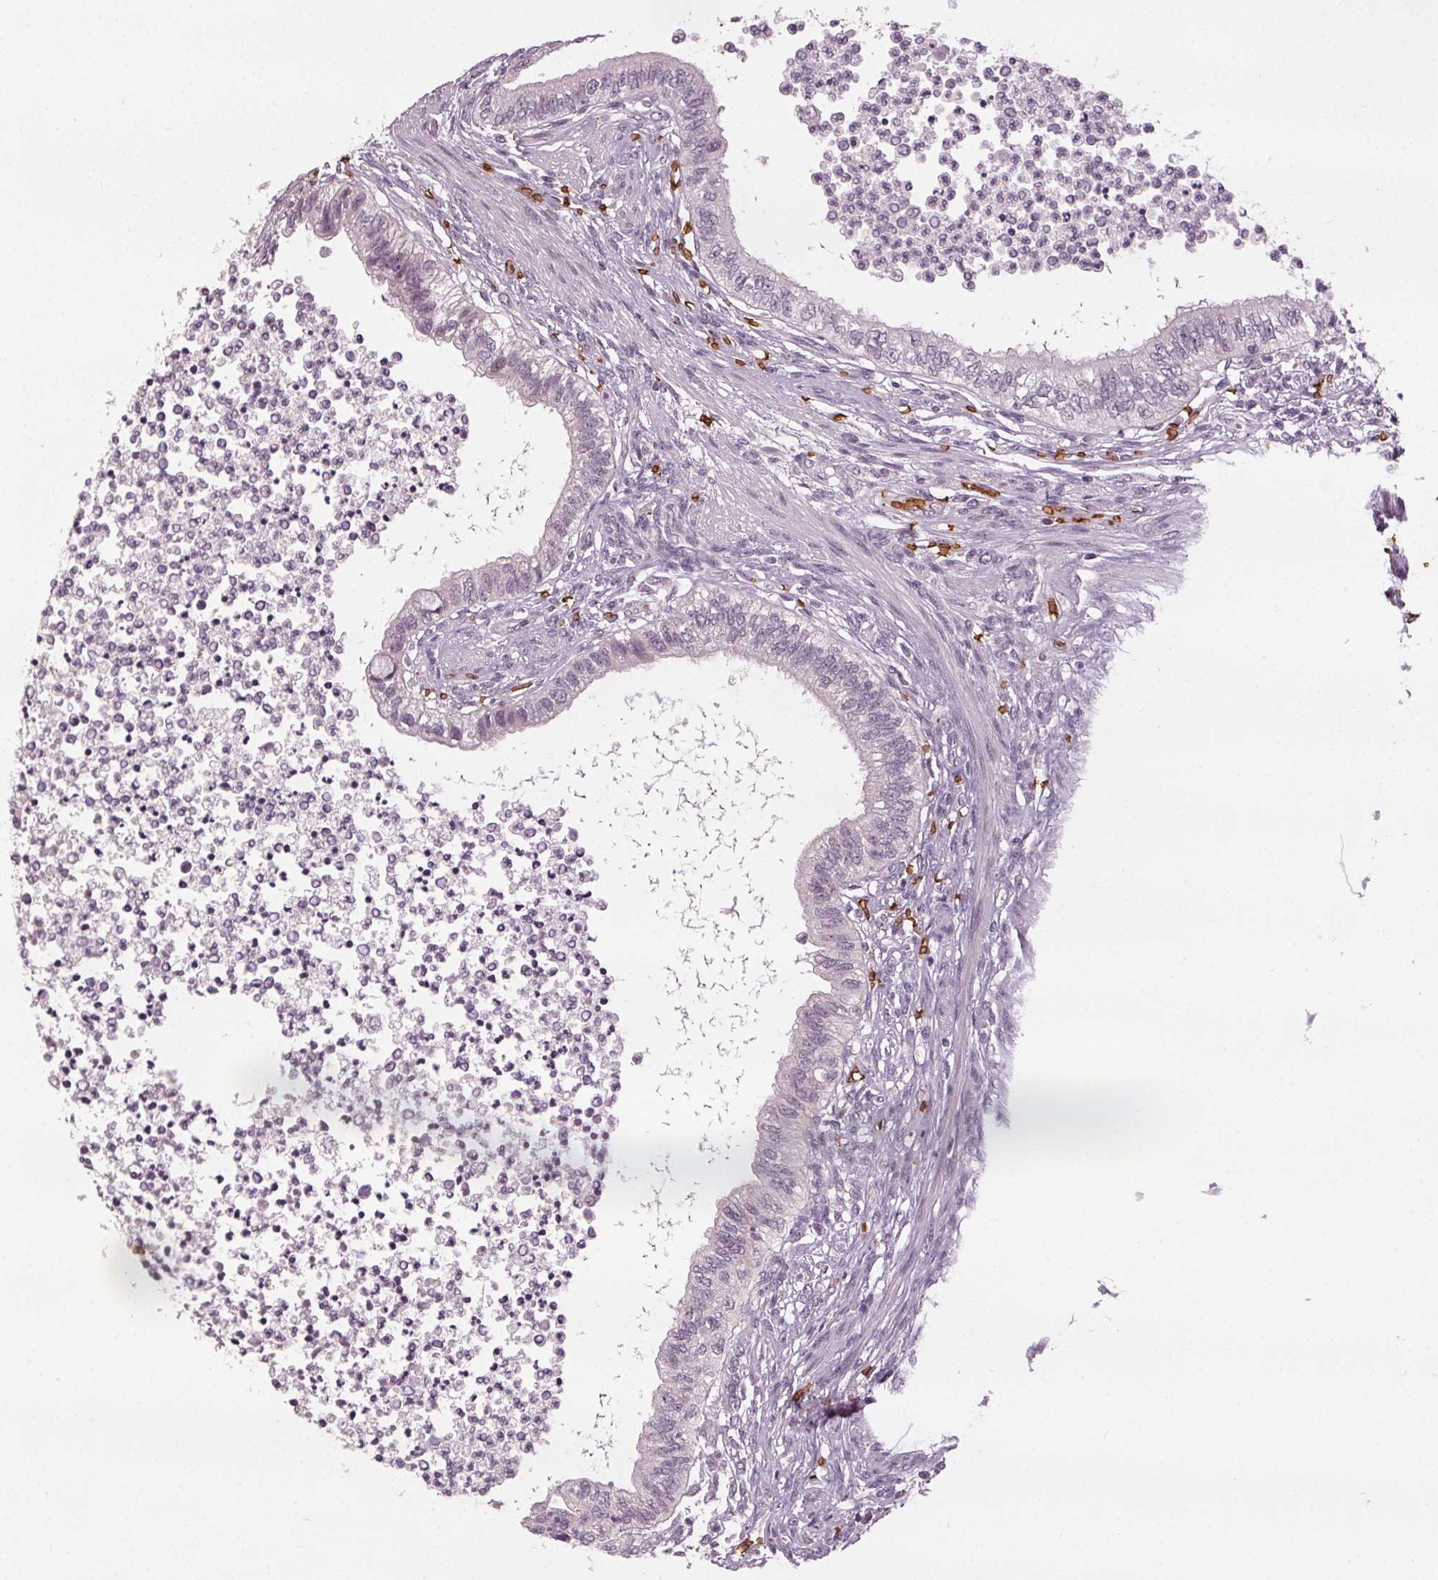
{"staining": {"intensity": "negative", "quantity": "none", "location": "none"}, "tissue": "testis cancer", "cell_type": "Tumor cells", "image_type": "cancer", "snomed": [{"axis": "morphology", "description": "Carcinoma, Embryonal, NOS"}, {"axis": "topography", "description": "Testis"}], "caption": "Protein analysis of testis cancer displays no significant staining in tumor cells.", "gene": "SLC4A1", "patient": {"sex": "male", "age": 26}}